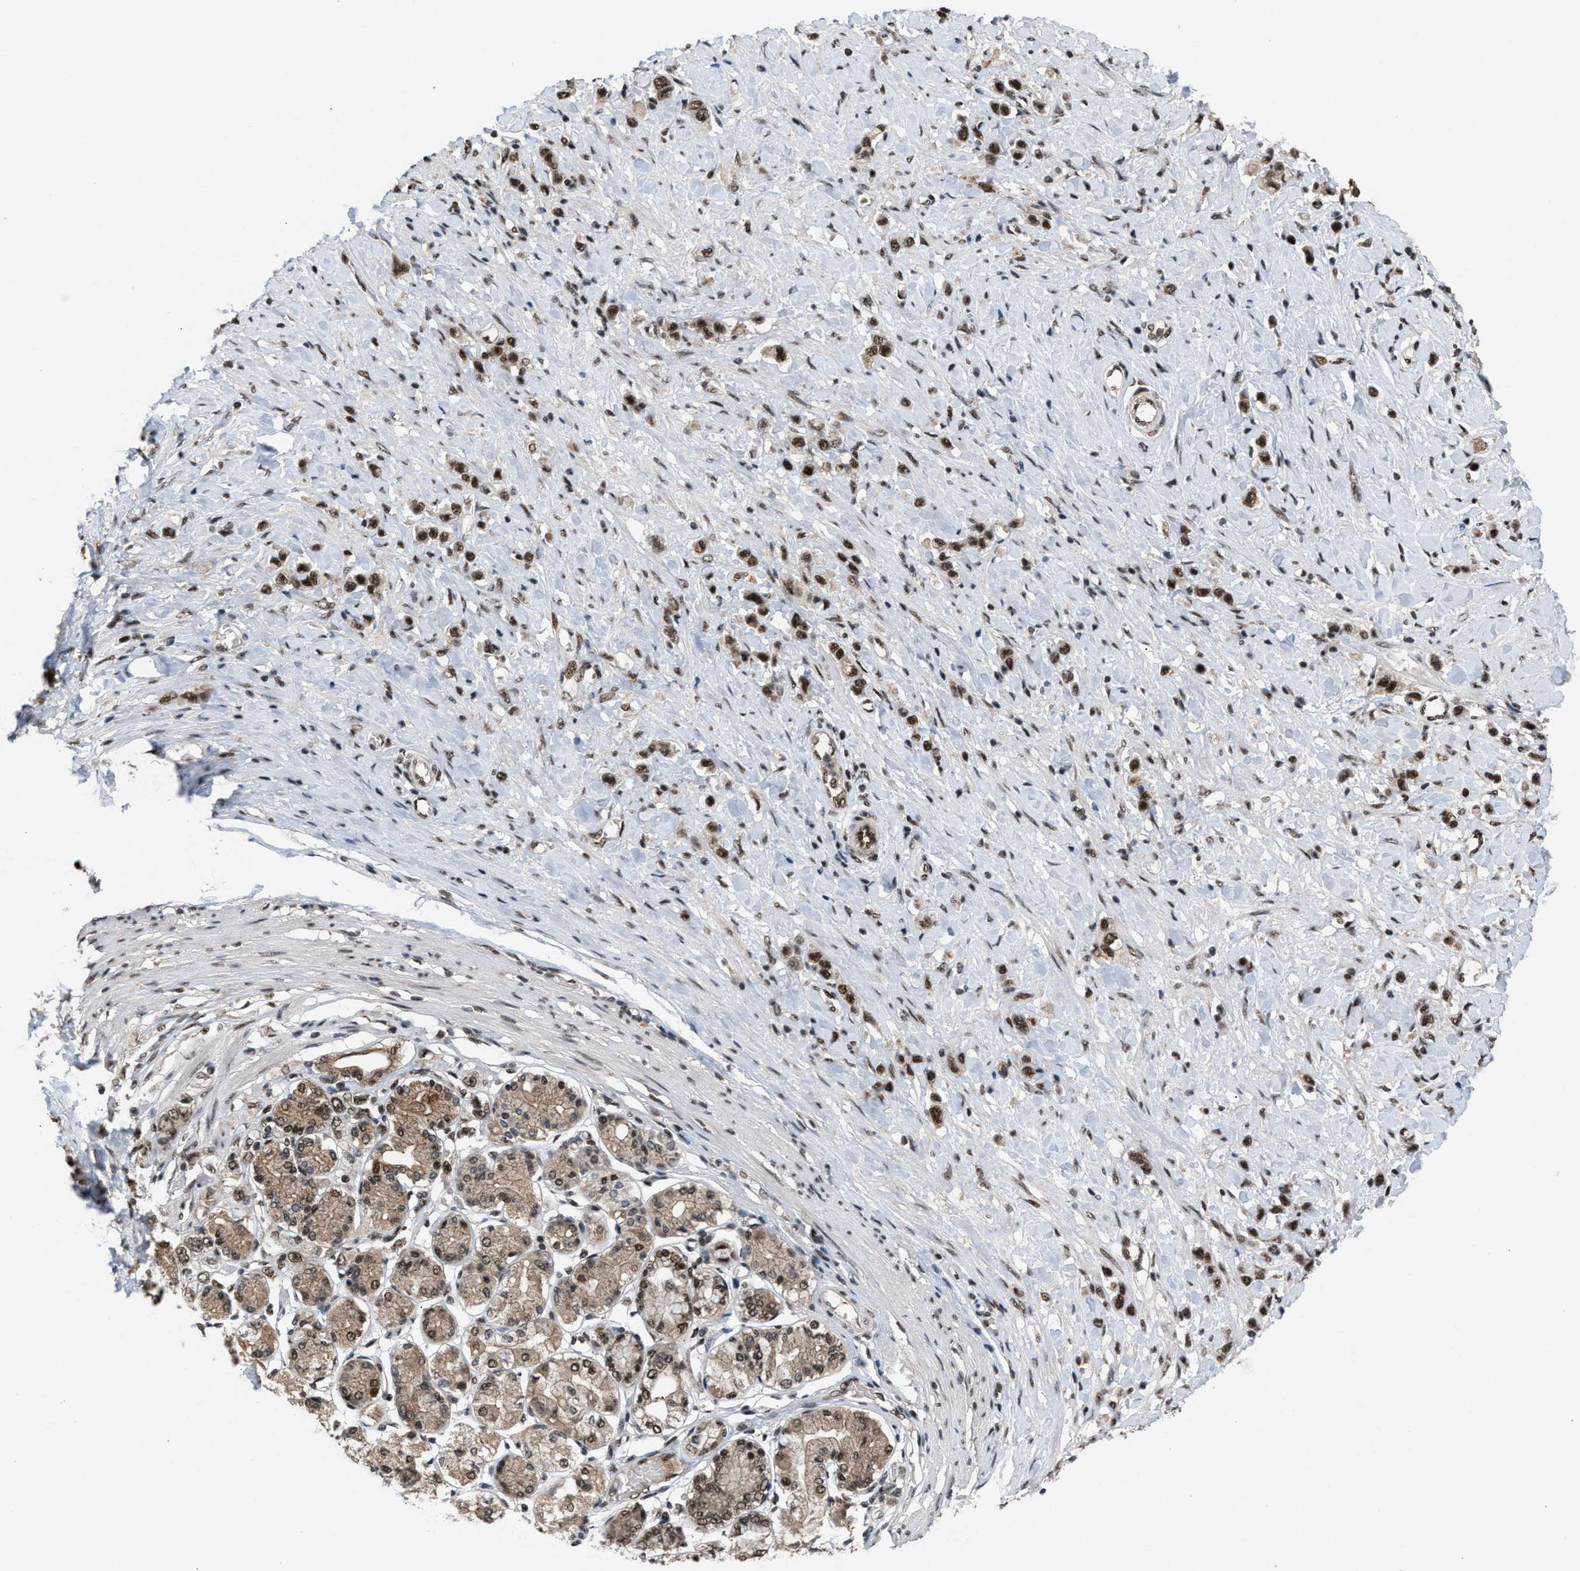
{"staining": {"intensity": "strong", "quantity": ">75%", "location": "nuclear"}, "tissue": "stomach cancer", "cell_type": "Tumor cells", "image_type": "cancer", "snomed": [{"axis": "morphology", "description": "Adenocarcinoma, NOS"}, {"axis": "topography", "description": "Stomach"}], "caption": "High-power microscopy captured an IHC image of stomach cancer, revealing strong nuclear positivity in approximately >75% of tumor cells.", "gene": "PRPF4", "patient": {"sex": "female", "age": 65}}